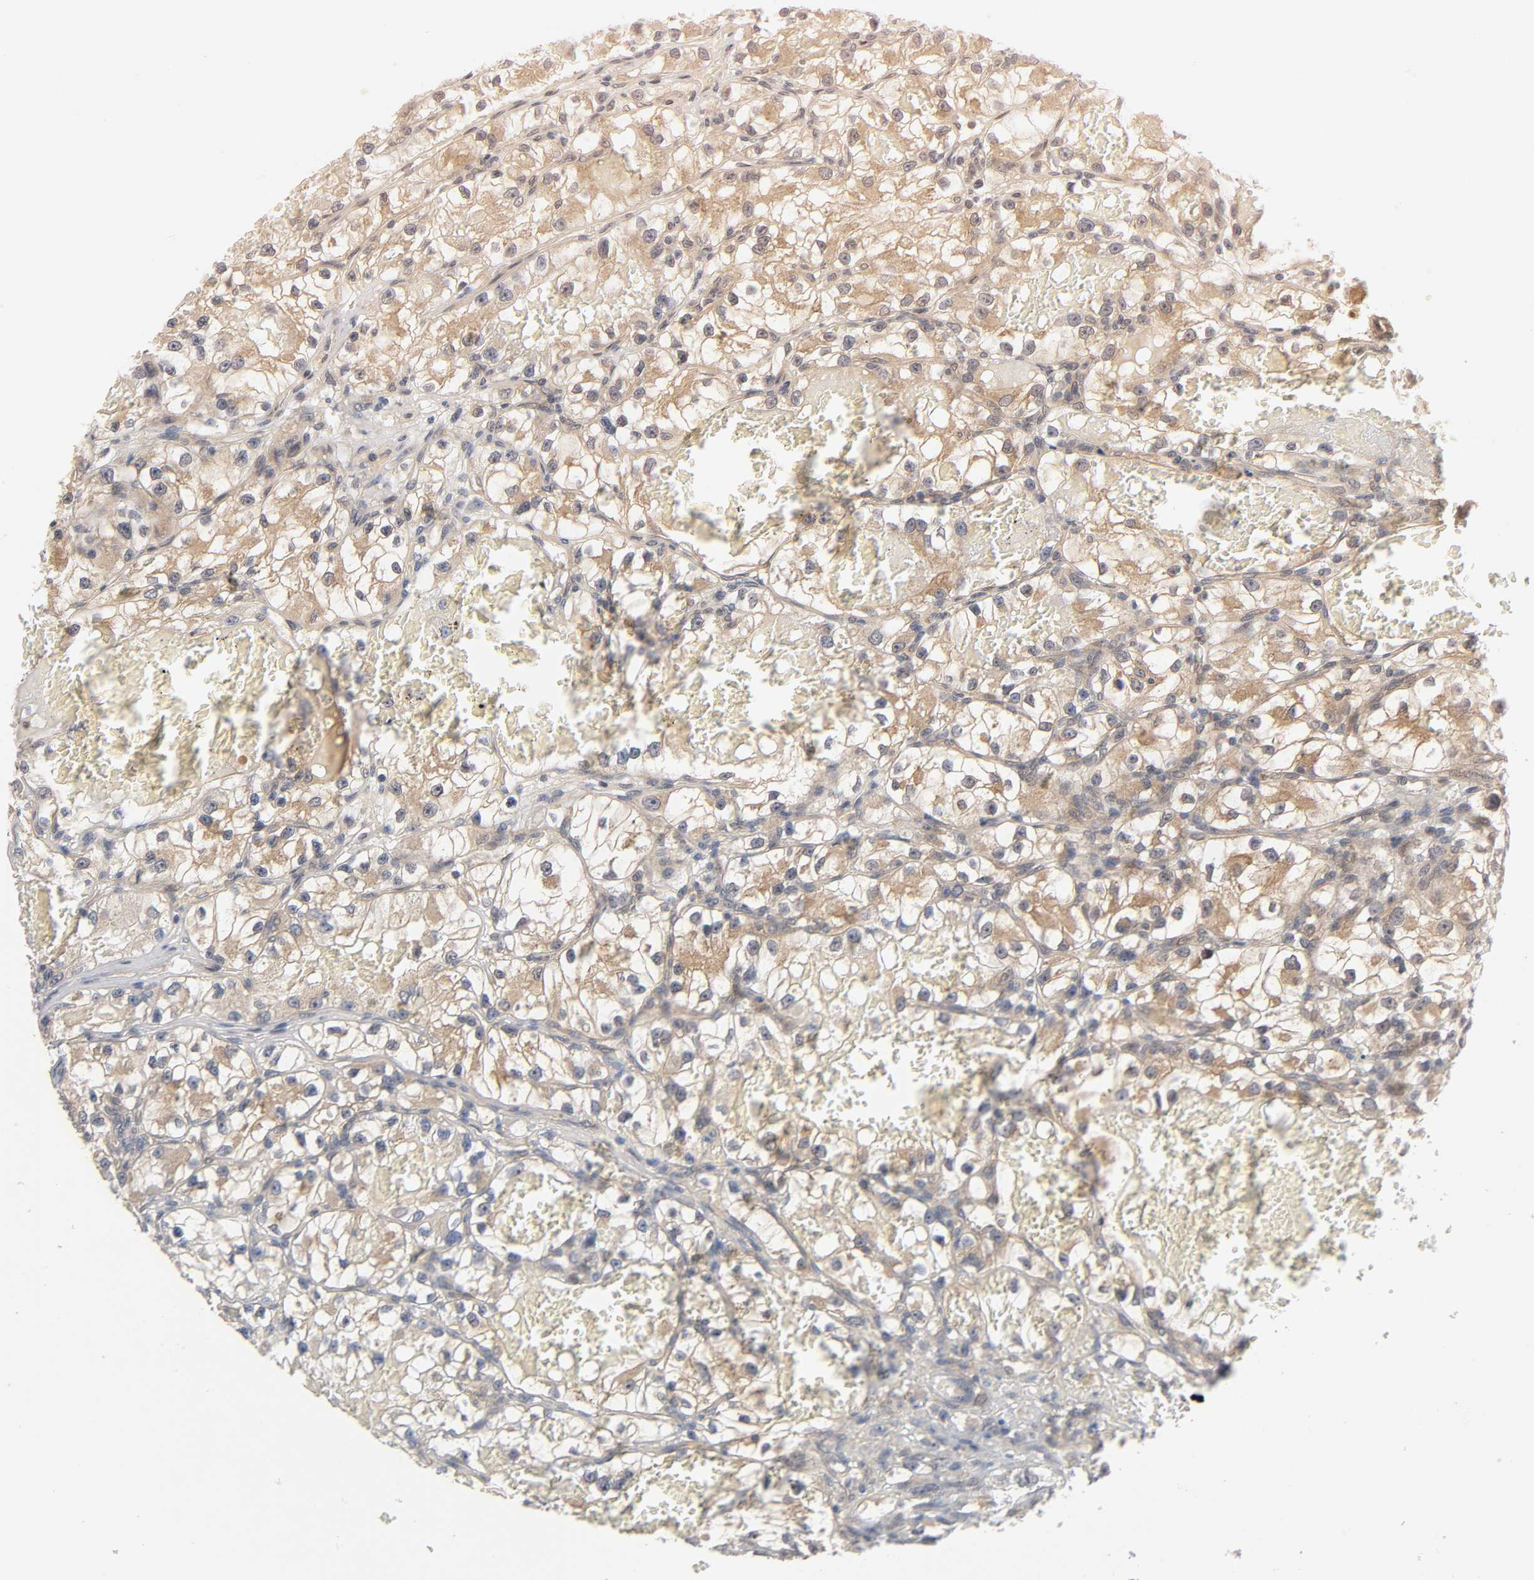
{"staining": {"intensity": "moderate", "quantity": ">75%", "location": "cytoplasmic/membranous"}, "tissue": "renal cancer", "cell_type": "Tumor cells", "image_type": "cancer", "snomed": [{"axis": "morphology", "description": "Adenocarcinoma, NOS"}, {"axis": "topography", "description": "Kidney"}], "caption": "Moderate cytoplasmic/membranous staining is identified in approximately >75% of tumor cells in renal adenocarcinoma. The staining is performed using DAB (3,3'-diaminobenzidine) brown chromogen to label protein expression. The nuclei are counter-stained blue using hematoxylin.", "gene": "MAPK8", "patient": {"sex": "female", "age": 57}}